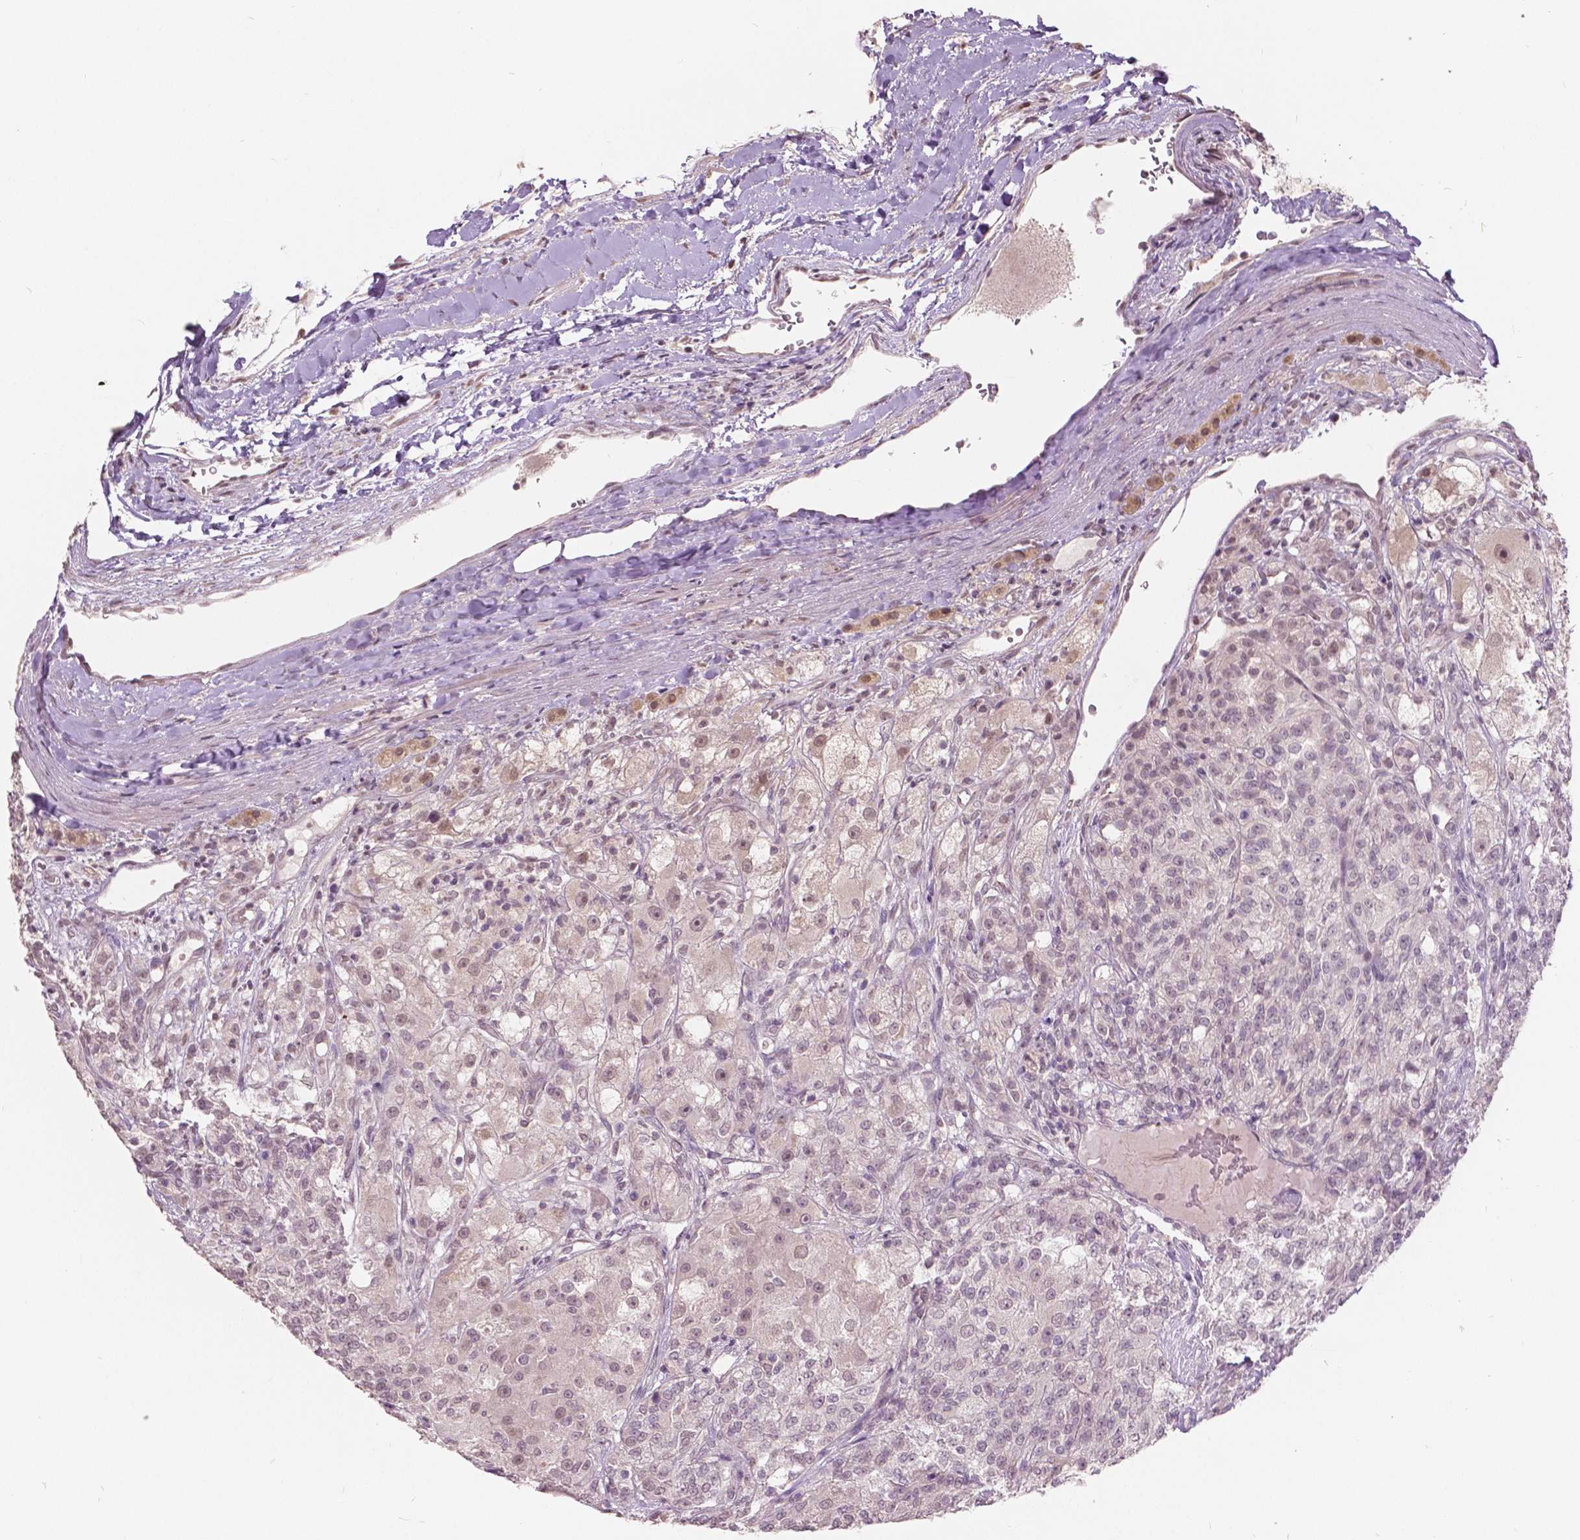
{"staining": {"intensity": "weak", "quantity": "25%-75%", "location": "nuclear"}, "tissue": "renal cancer", "cell_type": "Tumor cells", "image_type": "cancer", "snomed": [{"axis": "morphology", "description": "Adenocarcinoma, NOS"}, {"axis": "topography", "description": "Kidney"}], "caption": "Immunohistochemistry (IHC) micrograph of neoplastic tissue: renal adenocarcinoma stained using IHC exhibits low levels of weak protein expression localized specifically in the nuclear of tumor cells, appearing as a nuclear brown color.", "gene": "HOXA10", "patient": {"sex": "female", "age": 63}}